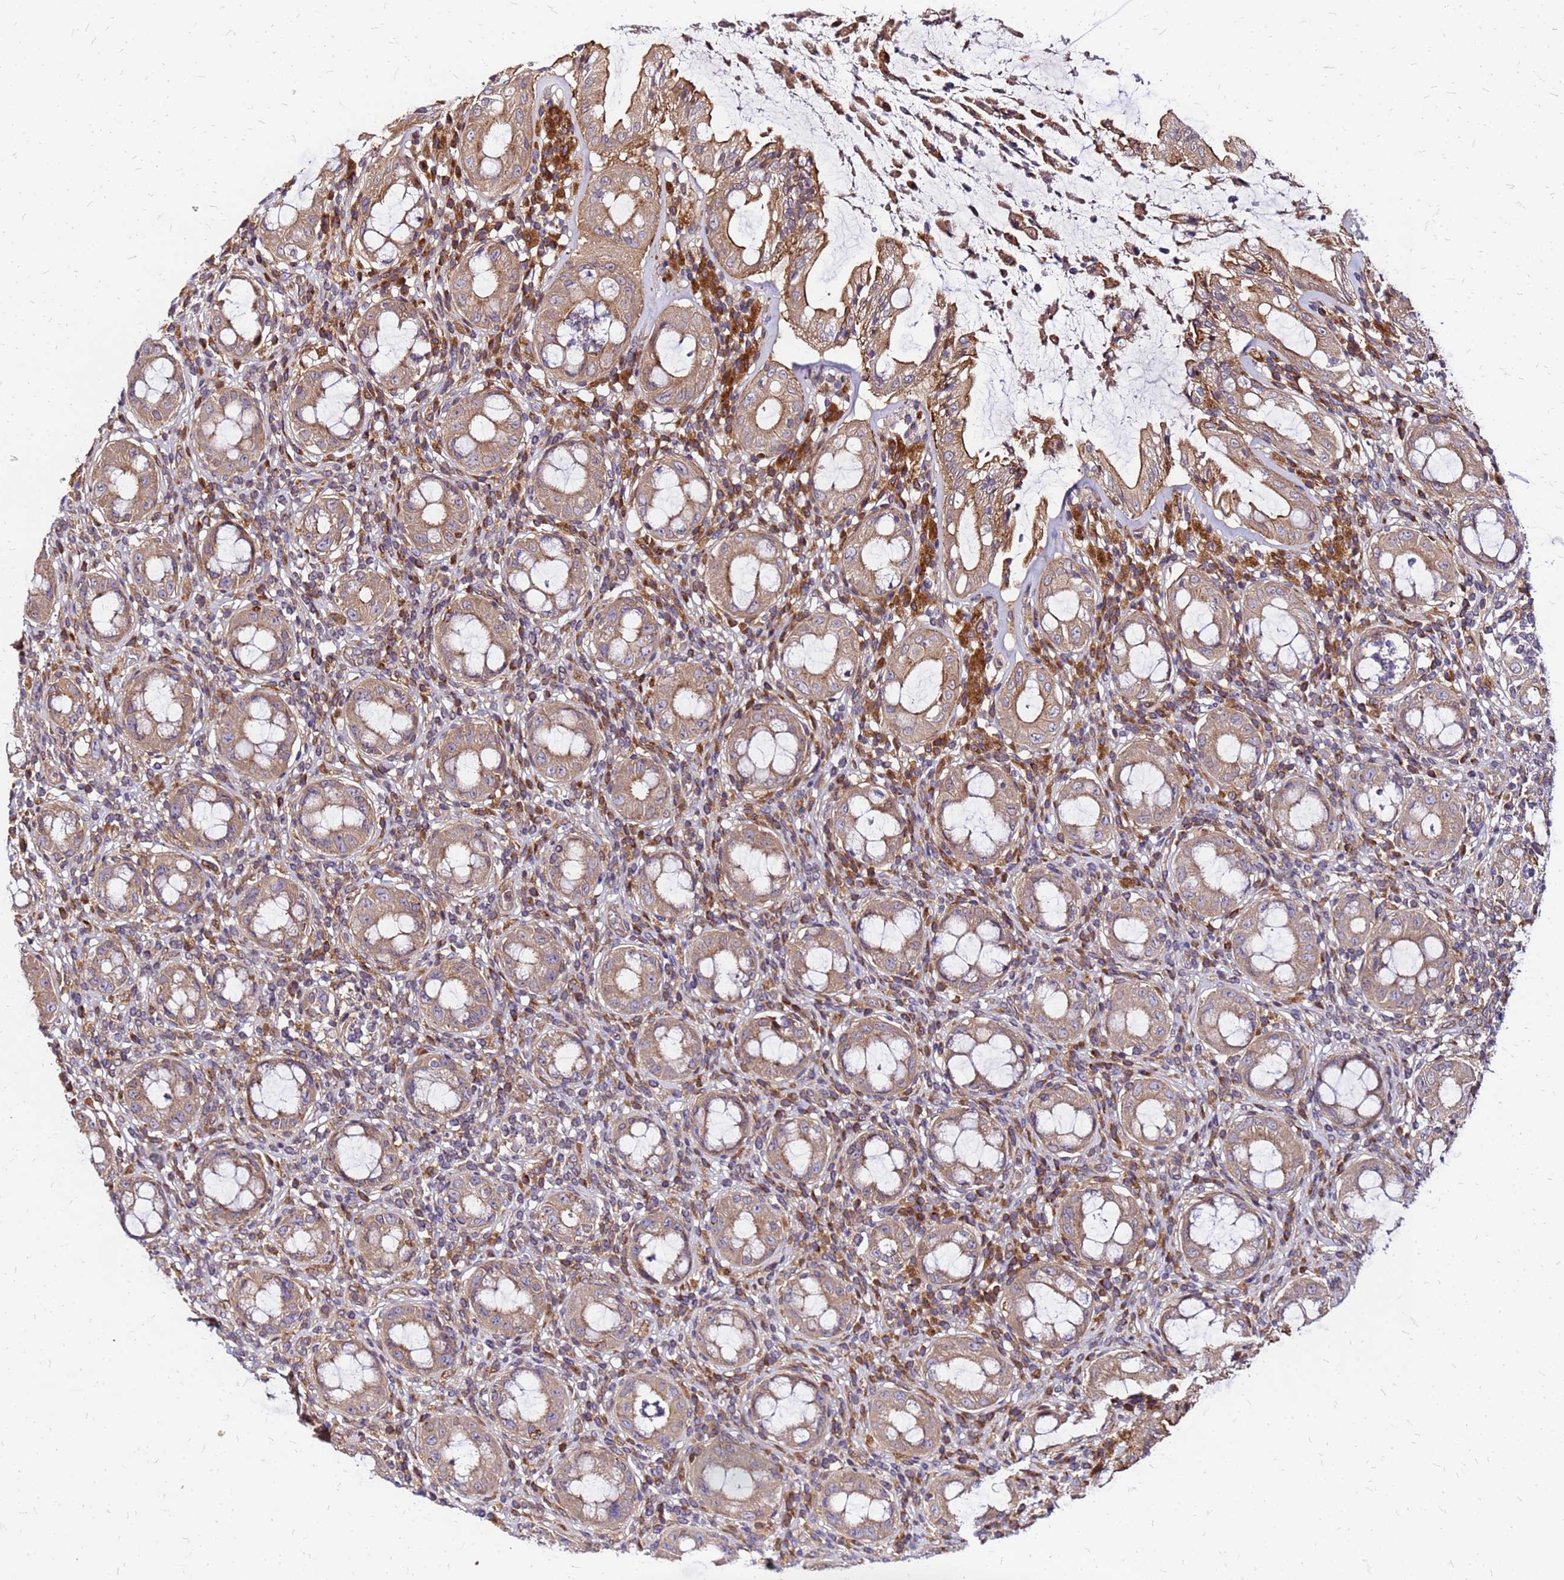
{"staining": {"intensity": "weak", "quantity": ">75%", "location": "cytoplasmic/membranous"}, "tissue": "rectum", "cell_type": "Glandular cells", "image_type": "normal", "snomed": [{"axis": "morphology", "description": "Normal tissue, NOS"}, {"axis": "topography", "description": "Rectum"}], "caption": "About >75% of glandular cells in normal rectum demonstrate weak cytoplasmic/membranous protein positivity as visualized by brown immunohistochemical staining.", "gene": "CYBC1", "patient": {"sex": "female", "age": 57}}